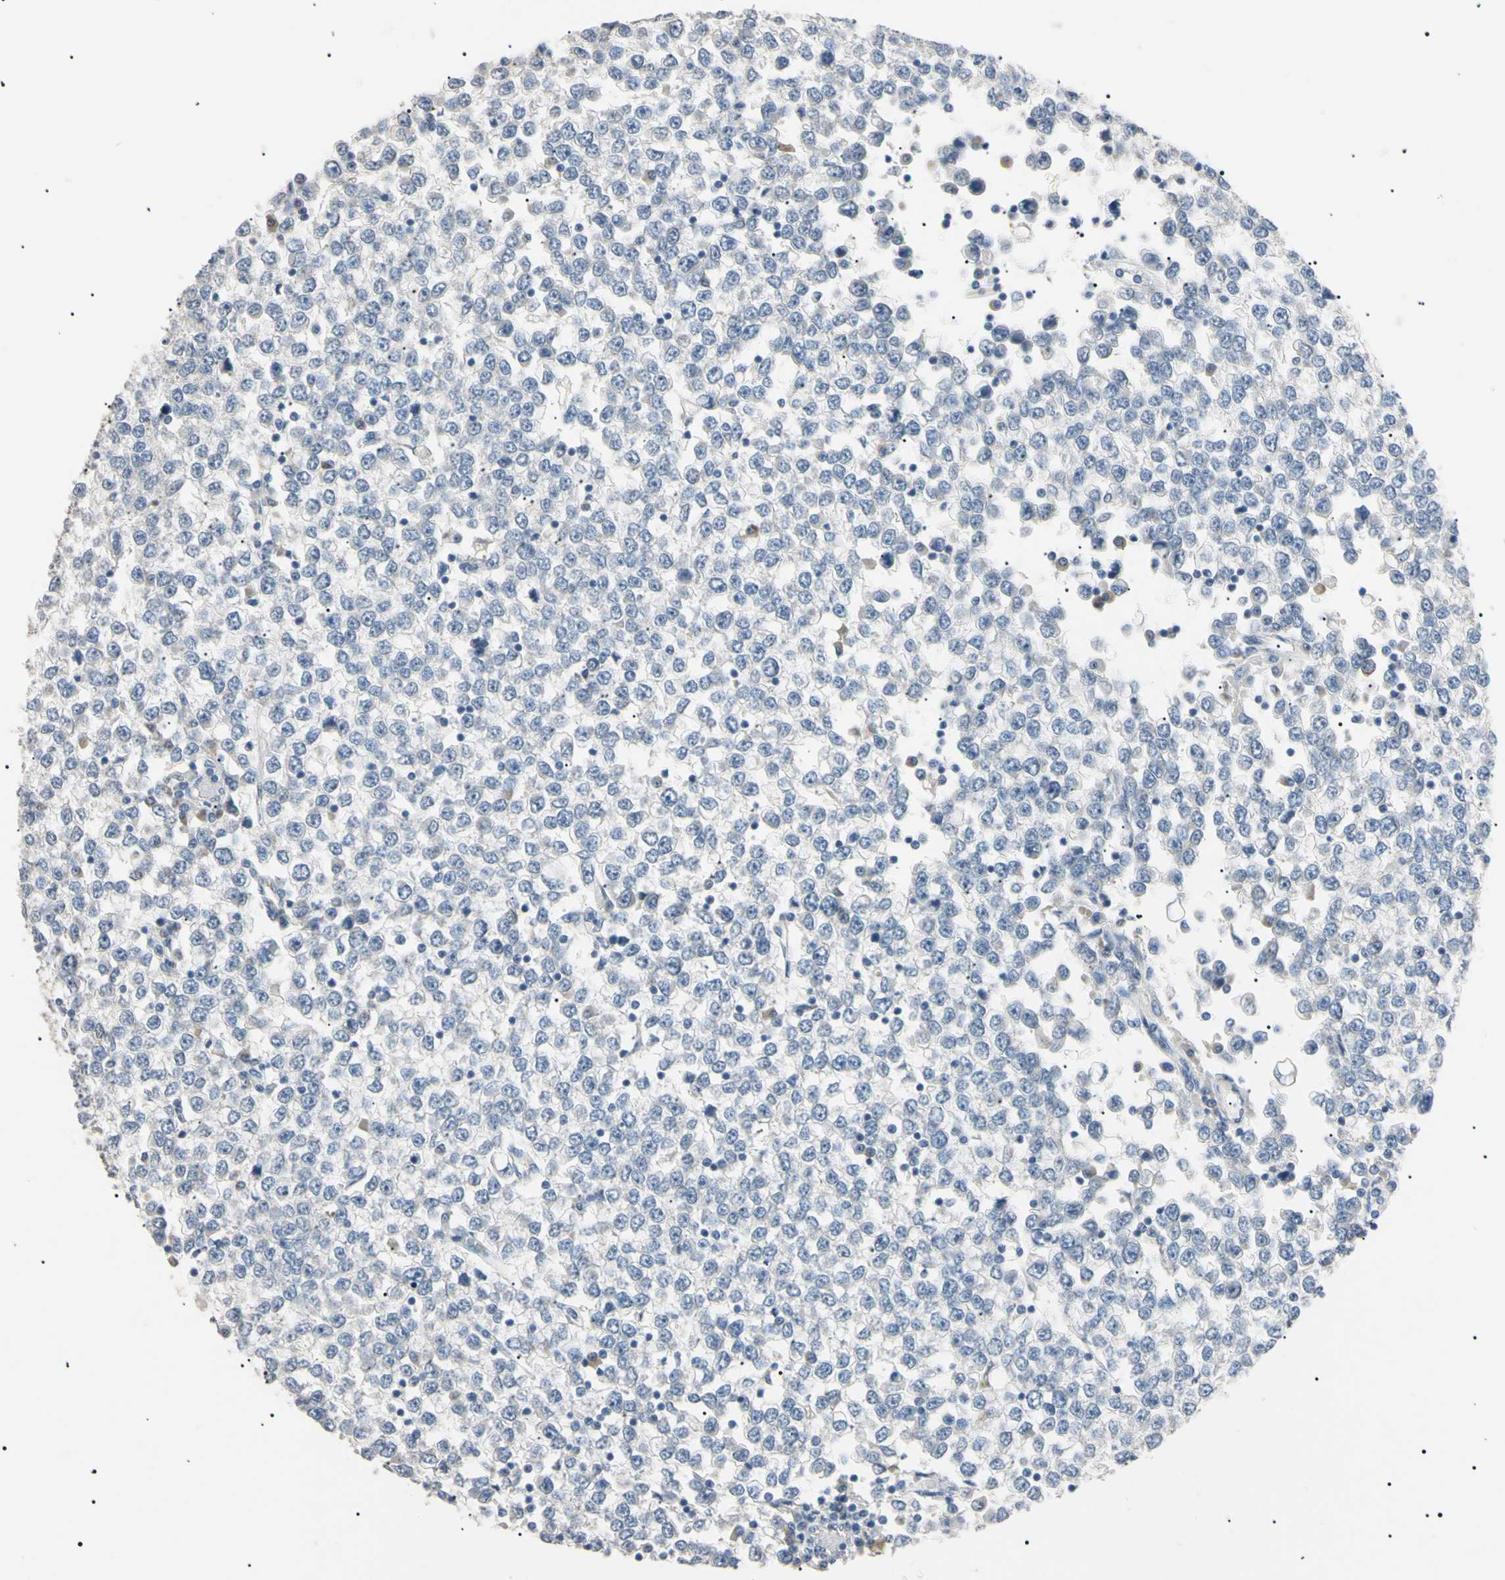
{"staining": {"intensity": "negative", "quantity": "none", "location": "none"}, "tissue": "testis cancer", "cell_type": "Tumor cells", "image_type": "cancer", "snomed": [{"axis": "morphology", "description": "Seminoma, NOS"}, {"axis": "topography", "description": "Testis"}], "caption": "This is a micrograph of immunohistochemistry (IHC) staining of testis cancer, which shows no staining in tumor cells. Nuclei are stained in blue.", "gene": "CGB3", "patient": {"sex": "male", "age": 65}}